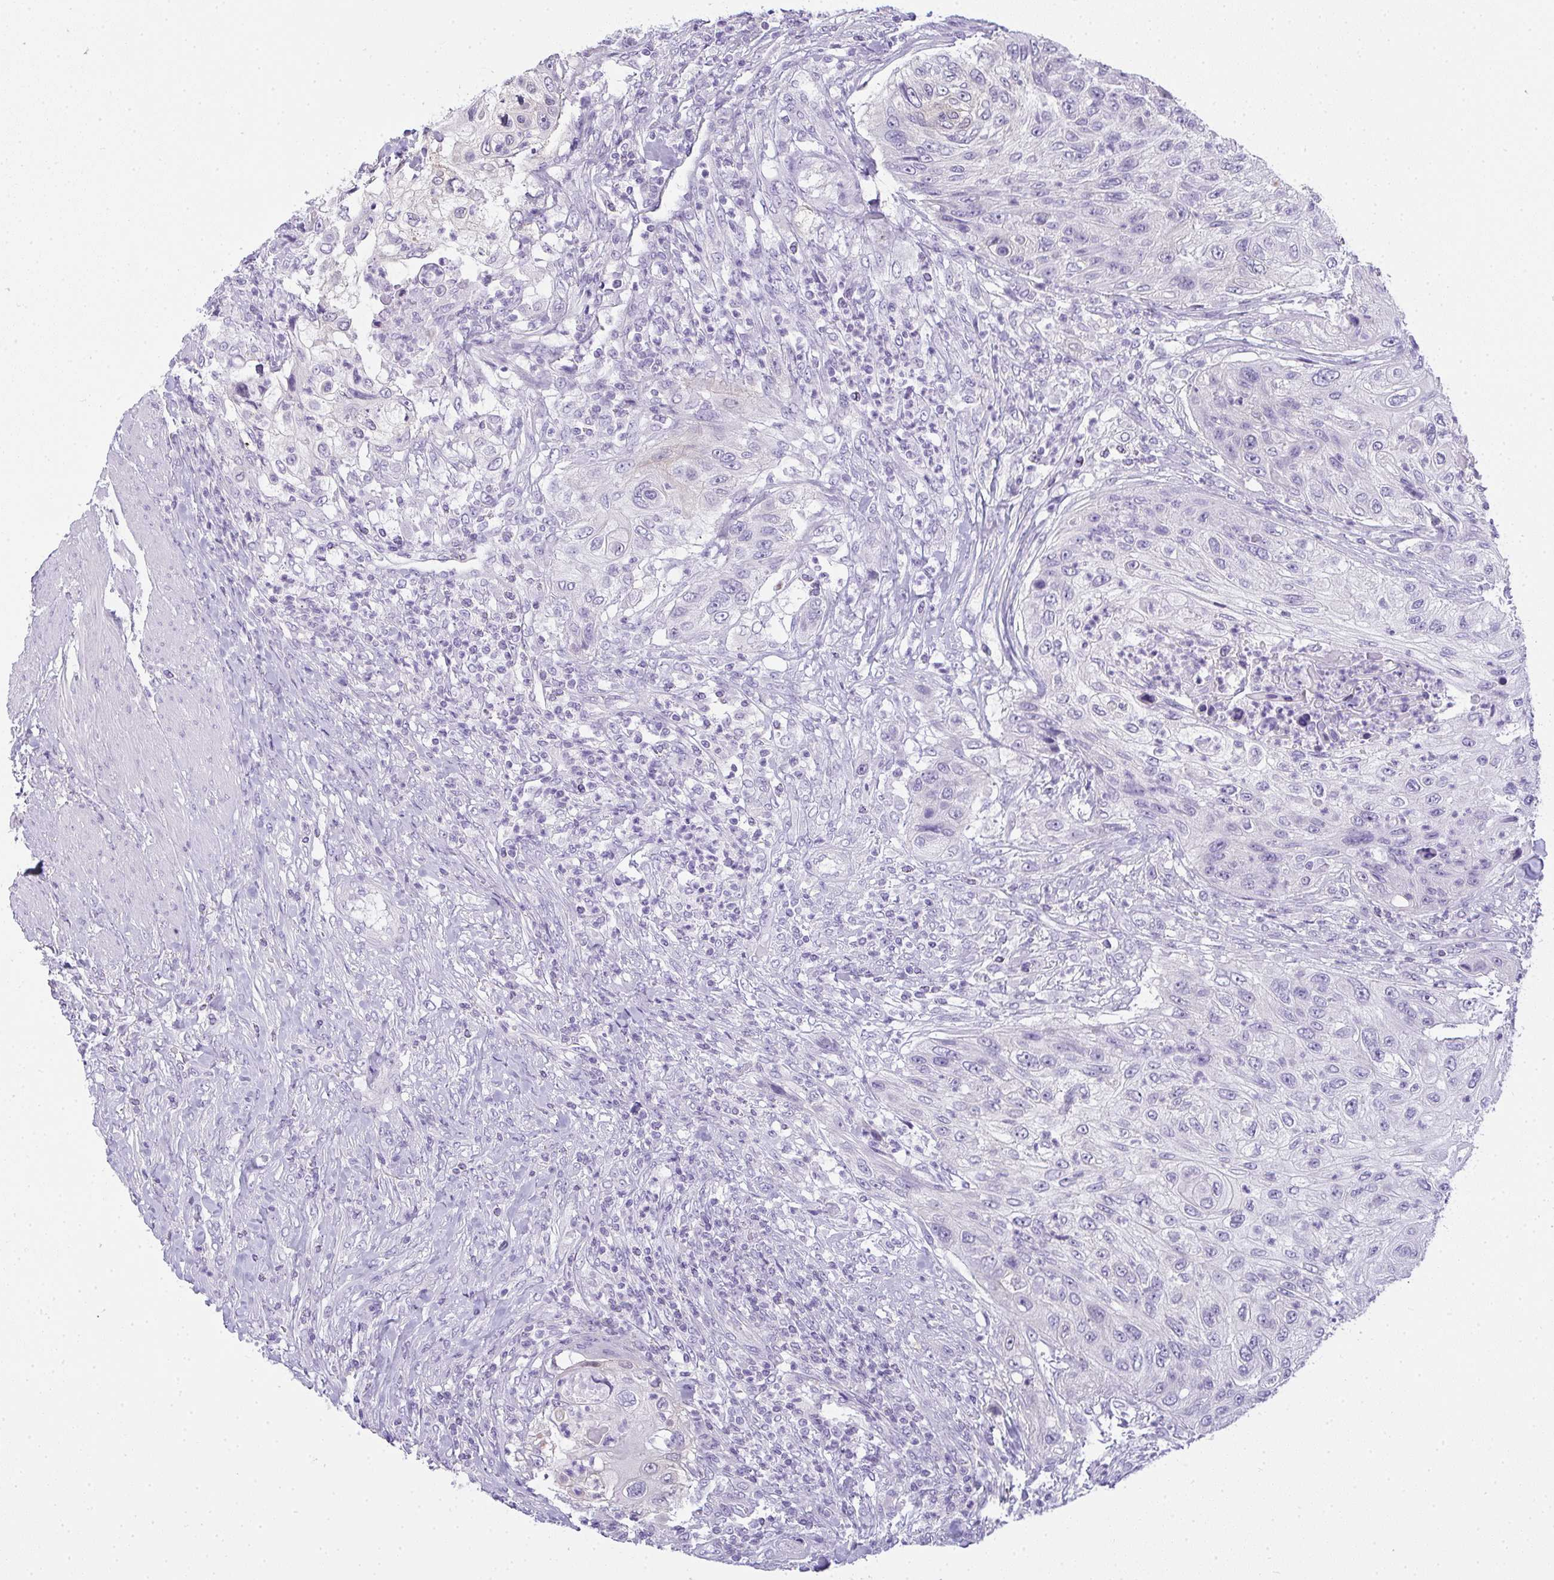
{"staining": {"intensity": "negative", "quantity": "none", "location": "none"}, "tissue": "urothelial cancer", "cell_type": "Tumor cells", "image_type": "cancer", "snomed": [{"axis": "morphology", "description": "Urothelial carcinoma, High grade"}, {"axis": "topography", "description": "Urinary bladder"}], "caption": "Urothelial cancer stained for a protein using immunohistochemistry displays no expression tumor cells.", "gene": "GSDMB", "patient": {"sex": "female", "age": 60}}